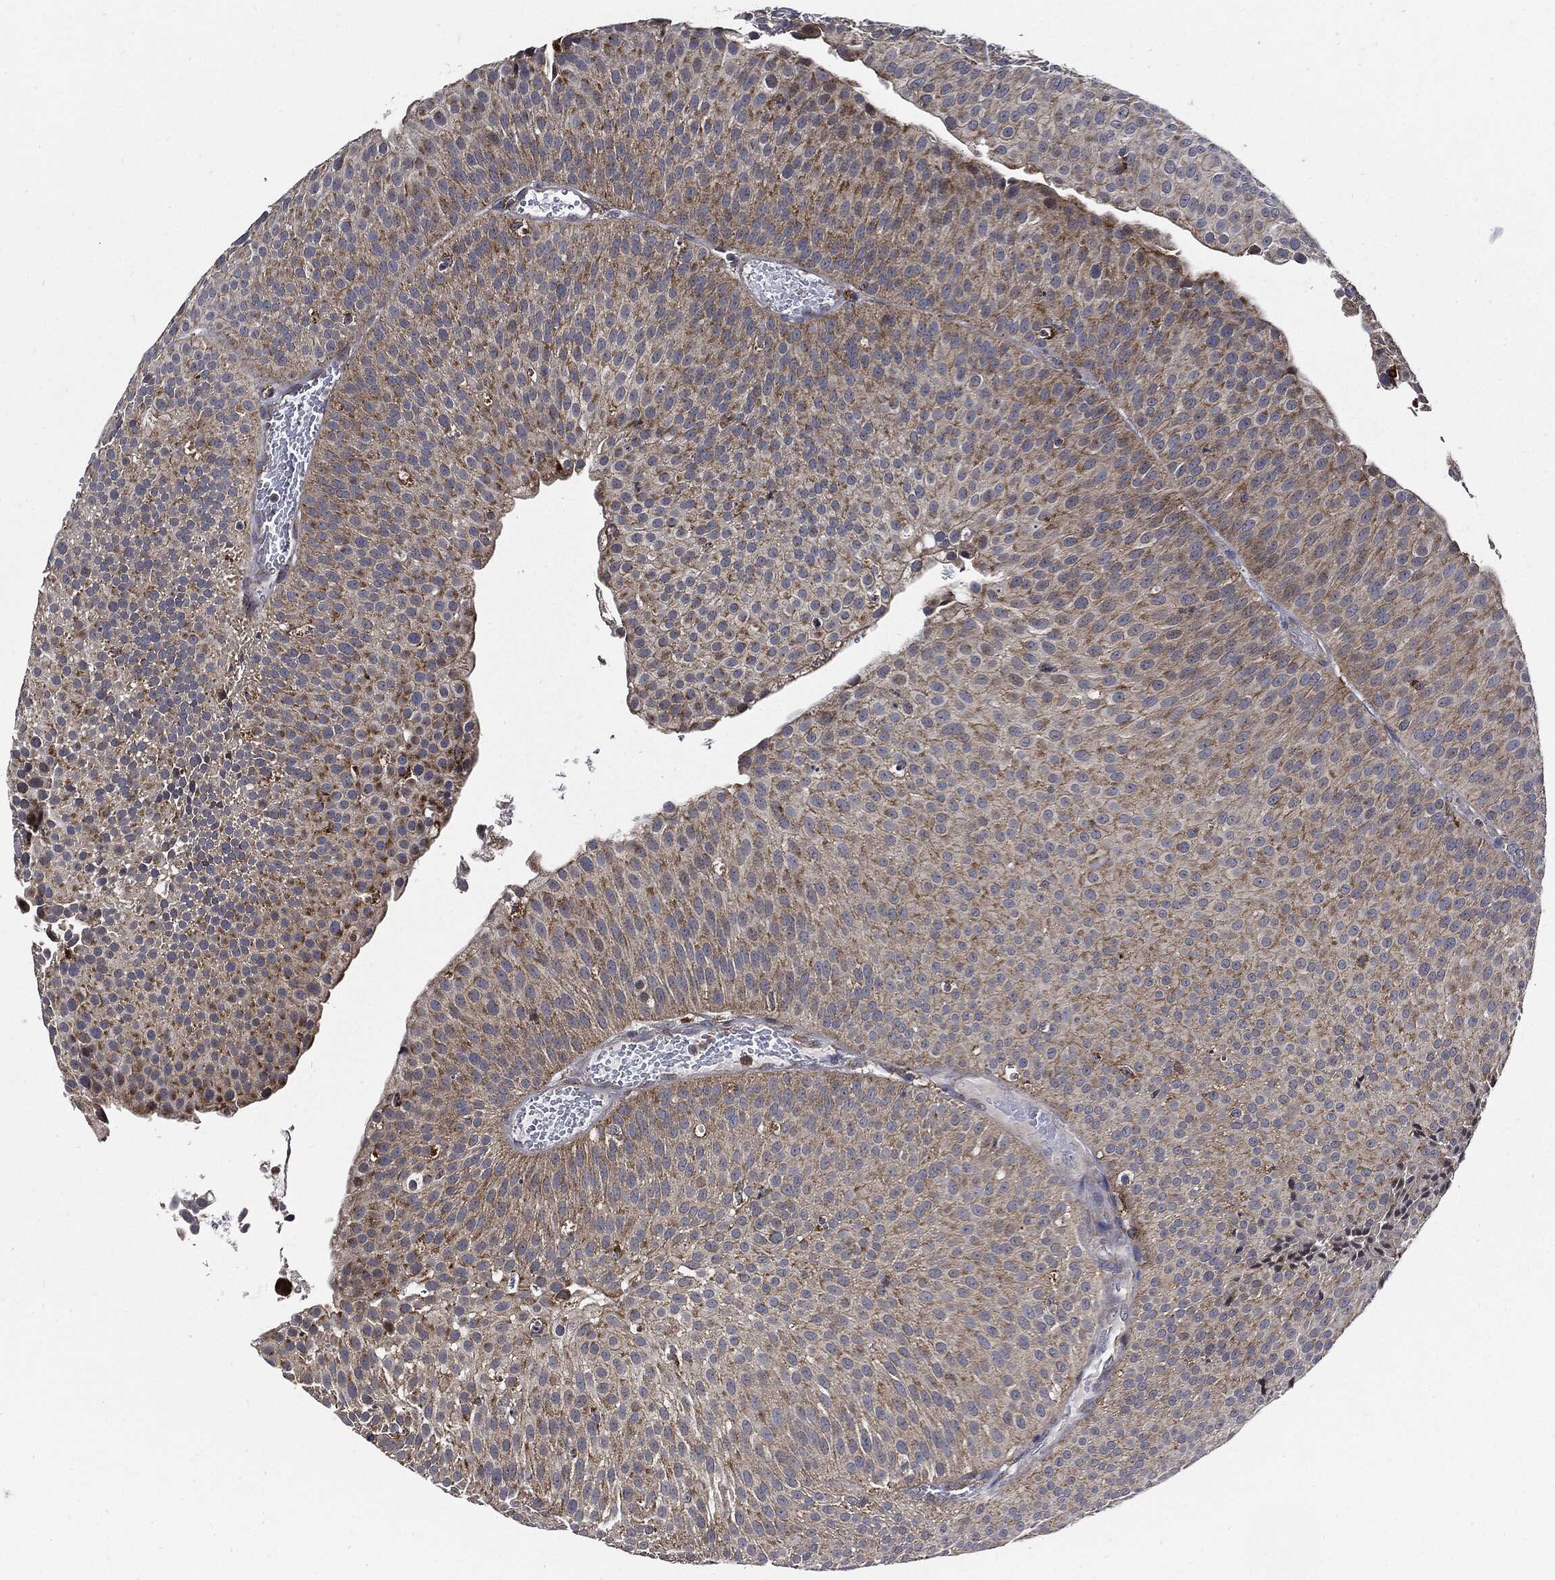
{"staining": {"intensity": "moderate", "quantity": "<25%", "location": "cytoplasmic/membranous"}, "tissue": "urothelial cancer", "cell_type": "Tumor cells", "image_type": "cancer", "snomed": [{"axis": "morphology", "description": "Urothelial carcinoma, Low grade"}, {"axis": "topography", "description": "Urinary bladder"}], "caption": "IHC photomicrograph of neoplastic tissue: urothelial carcinoma (low-grade) stained using IHC reveals low levels of moderate protein expression localized specifically in the cytoplasmic/membranous of tumor cells, appearing as a cytoplasmic/membranous brown color.", "gene": "SLC31A2", "patient": {"sex": "male", "age": 65}}